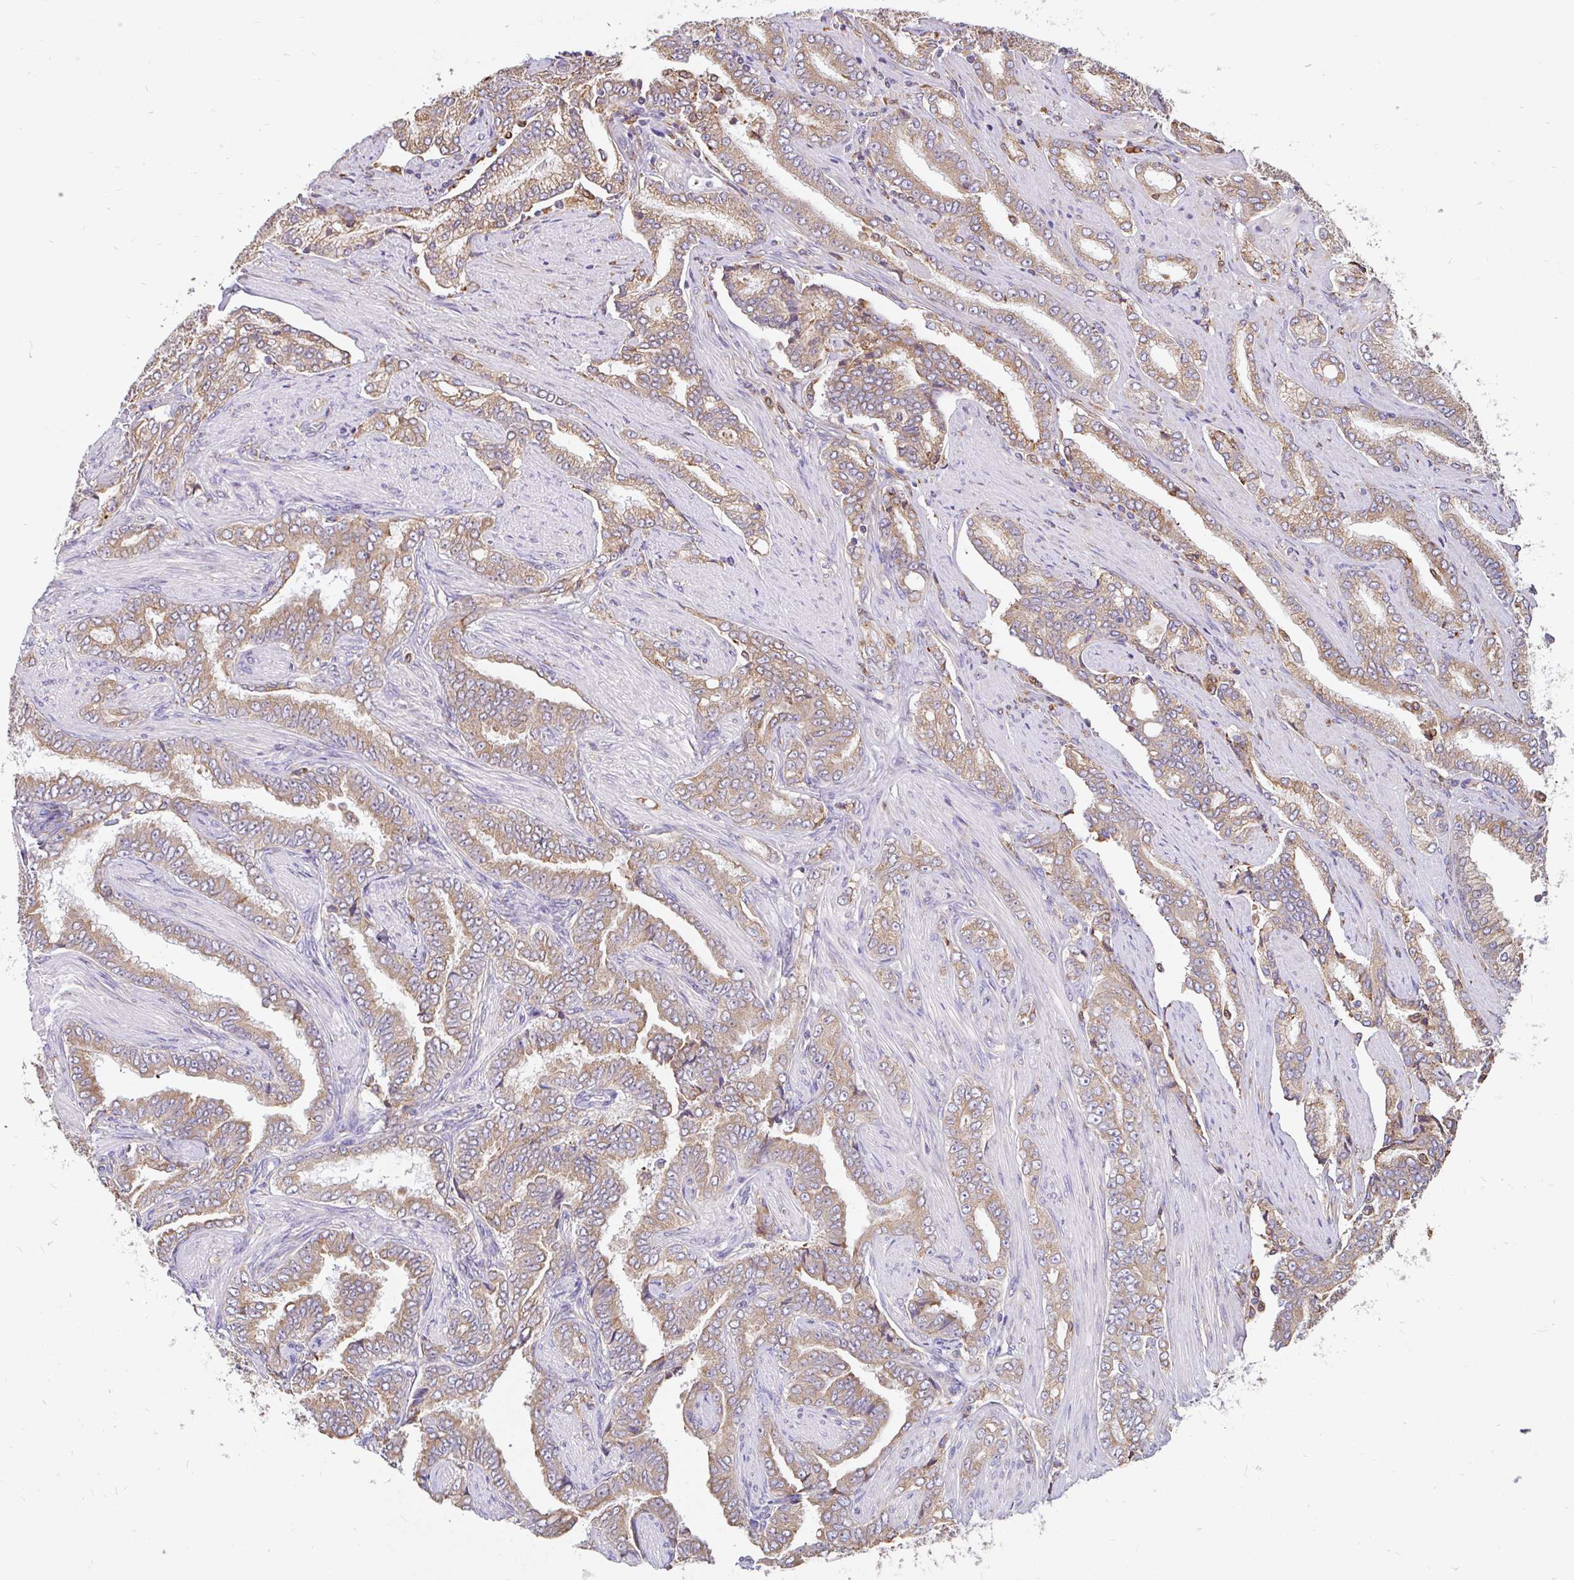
{"staining": {"intensity": "moderate", "quantity": ">75%", "location": "cytoplasmic/membranous"}, "tissue": "prostate cancer", "cell_type": "Tumor cells", "image_type": "cancer", "snomed": [{"axis": "morphology", "description": "Adenocarcinoma, High grade"}, {"axis": "topography", "description": "Prostate"}], "caption": "A brown stain shows moderate cytoplasmic/membranous positivity of a protein in human prostate cancer tumor cells. (brown staining indicates protein expression, while blue staining denotes nuclei).", "gene": "EML5", "patient": {"sex": "male", "age": 72}}